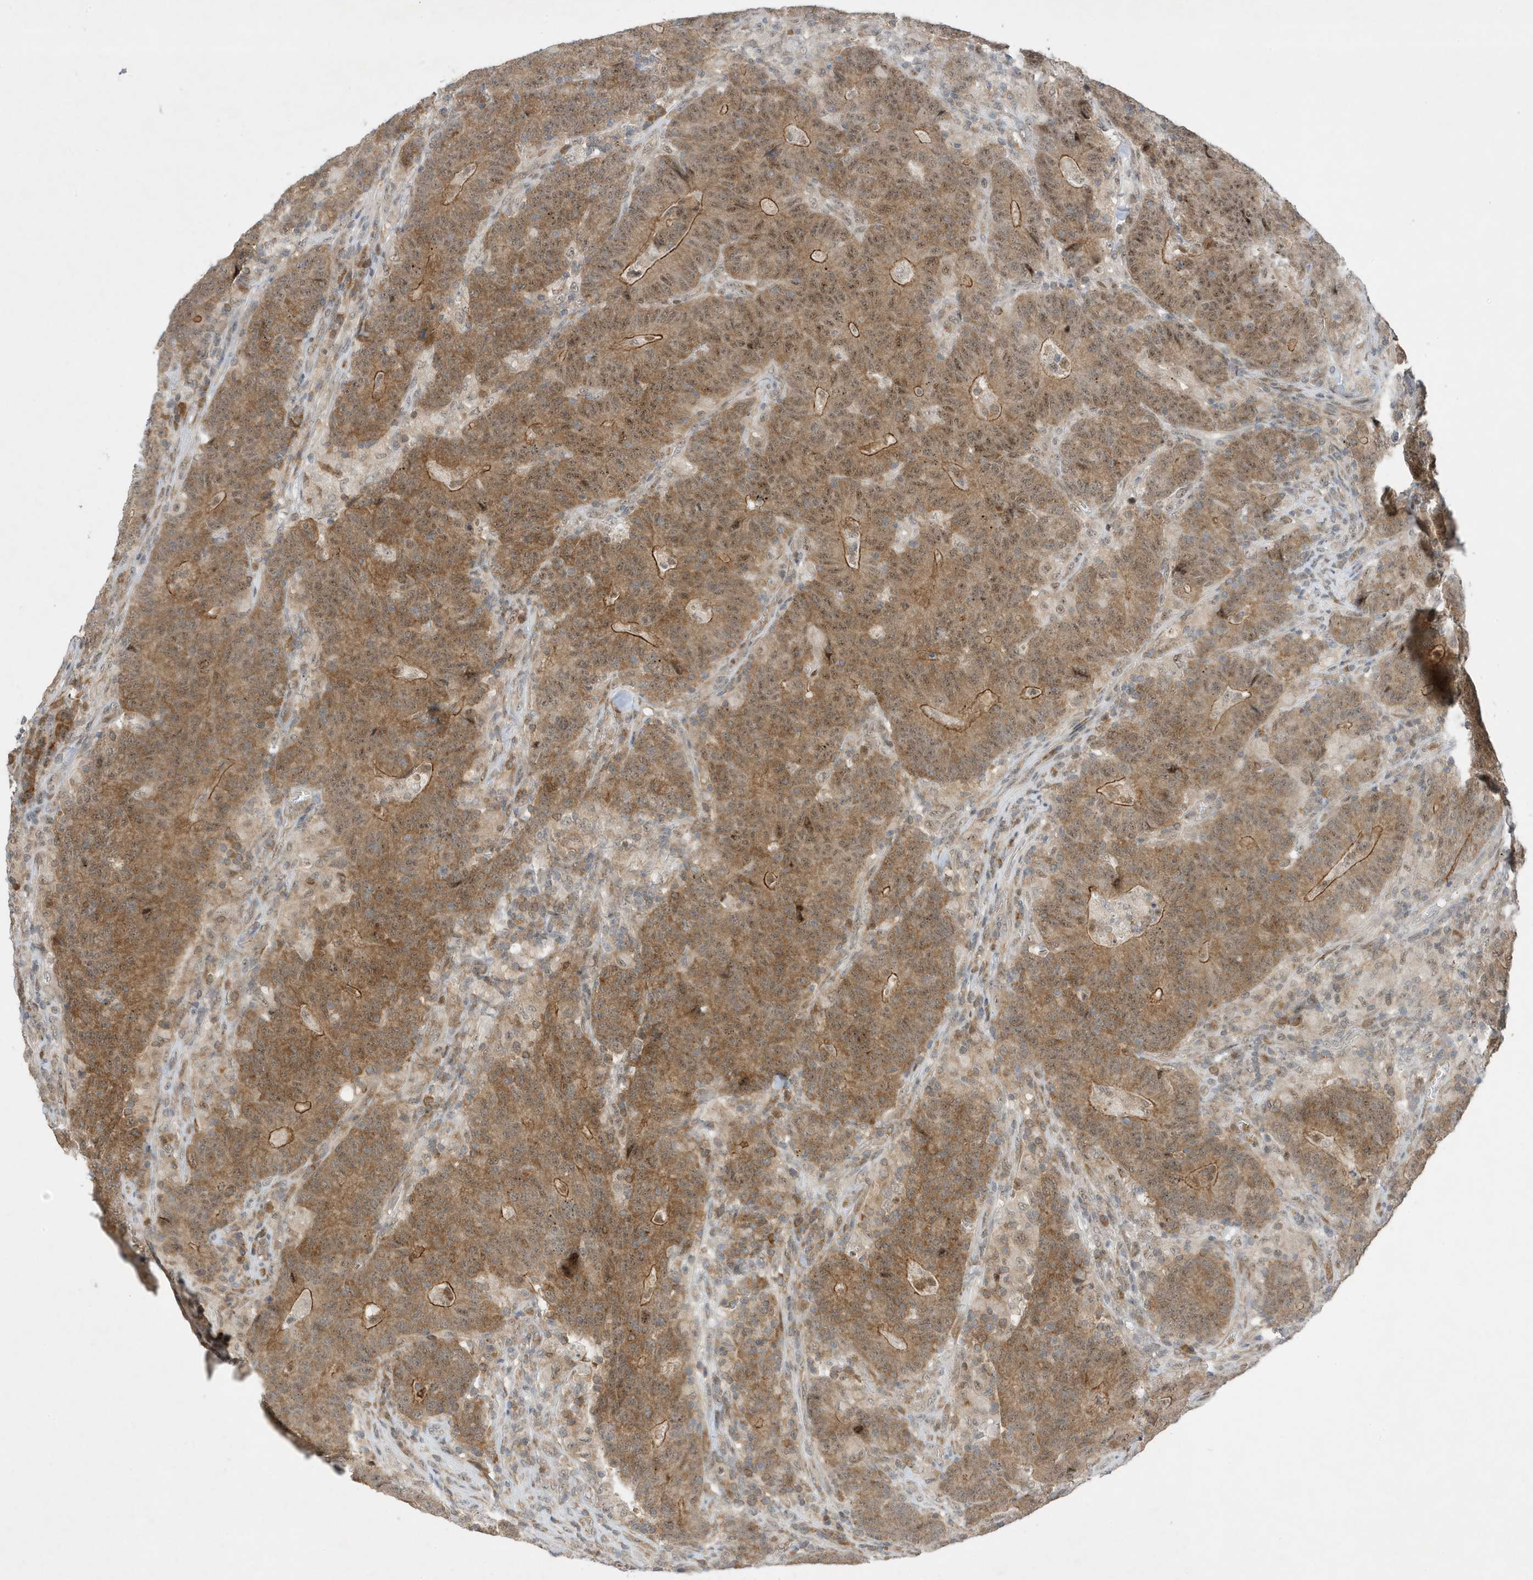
{"staining": {"intensity": "moderate", "quantity": ">75%", "location": "cytoplasmic/membranous,nuclear"}, "tissue": "colorectal cancer", "cell_type": "Tumor cells", "image_type": "cancer", "snomed": [{"axis": "morphology", "description": "Normal tissue, NOS"}, {"axis": "morphology", "description": "Adenocarcinoma, NOS"}, {"axis": "topography", "description": "Colon"}], "caption": "A brown stain shows moderate cytoplasmic/membranous and nuclear staining of a protein in colorectal cancer (adenocarcinoma) tumor cells.", "gene": "MAST3", "patient": {"sex": "female", "age": 75}}